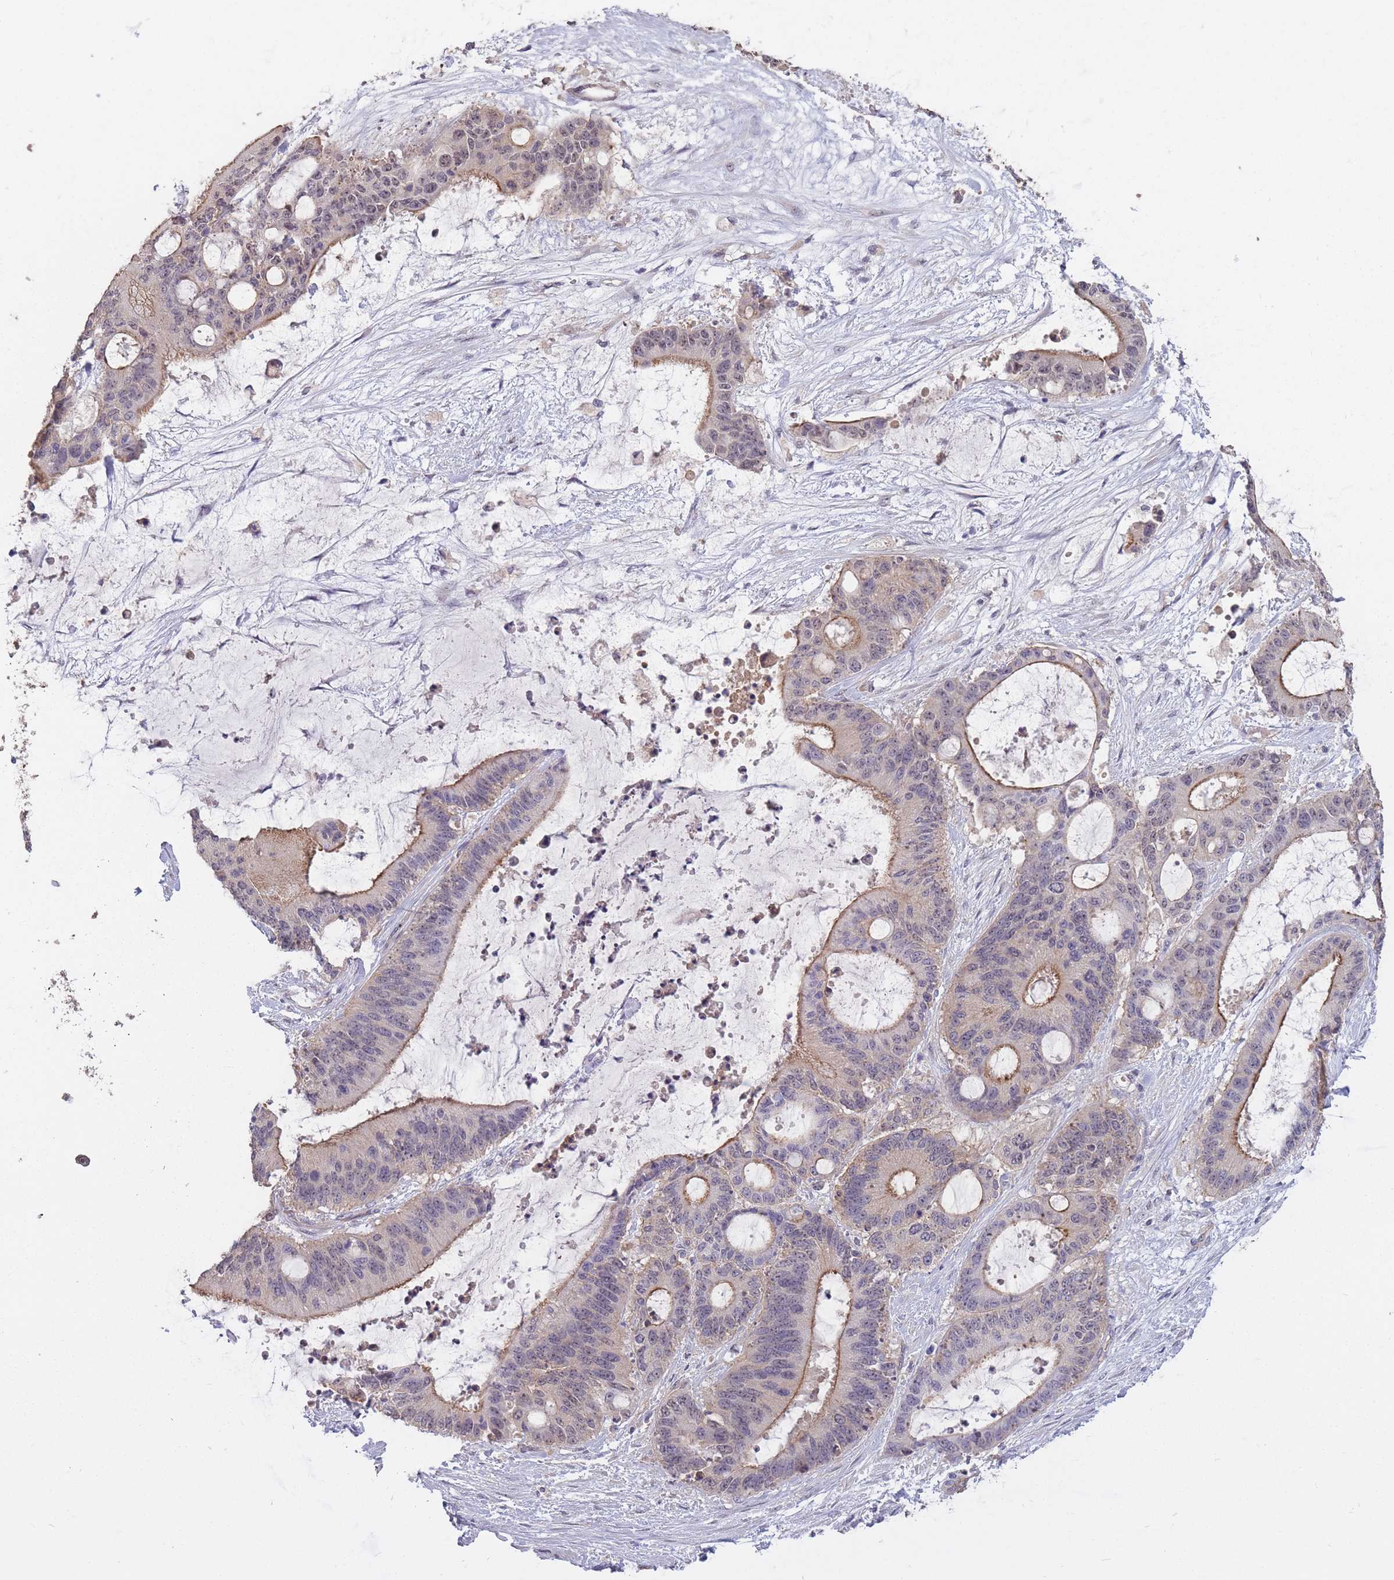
{"staining": {"intensity": "weak", "quantity": "25%-75%", "location": "cytoplasmic/membranous"}, "tissue": "liver cancer", "cell_type": "Tumor cells", "image_type": "cancer", "snomed": [{"axis": "morphology", "description": "Normal tissue, NOS"}, {"axis": "morphology", "description": "Cholangiocarcinoma"}, {"axis": "topography", "description": "Liver"}, {"axis": "topography", "description": "Peripheral nerve tissue"}], "caption": "An image showing weak cytoplasmic/membranous expression in about 25%-75% of tumor cells in cholangiocarcinoma (liver), as visualized by brown immunohistochemical staining.", "gene": "KIAA1755", "patient": {"sex": "female", "age": 73}}